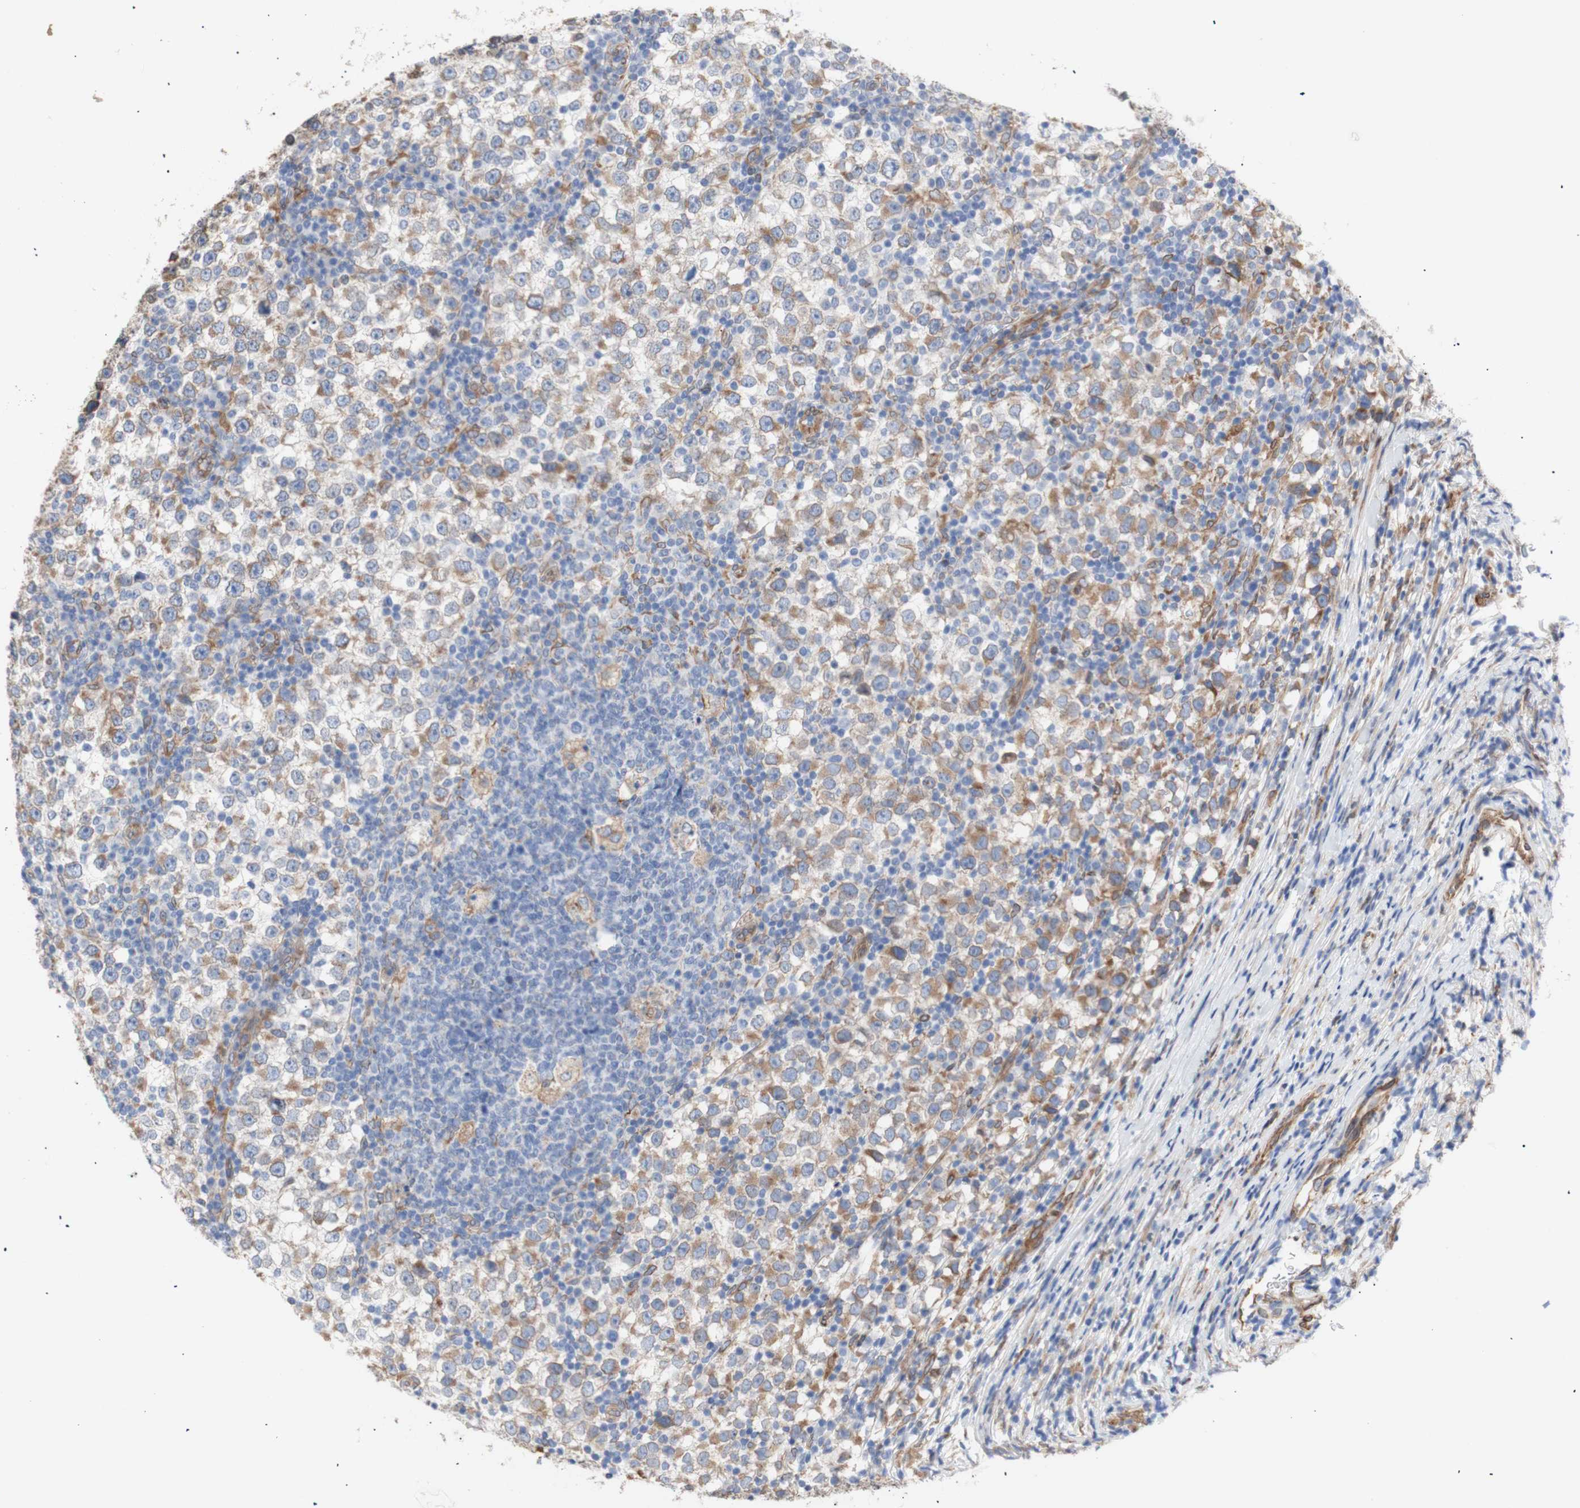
{"staining": {"intensity": "moderate", "quantity": "25%-75%", "location": "cytoplasmic/membranous"}, "tissue": "testis cancer", "cell_type": "Tumor cells", "image_type": "cancer", "snomed": [{"axis": "morphology", "description": "Seminoma, NOS"}, {"axis": "topography", "description": "Testis"}], "caption": "Approximately 25%-75% of tumor cells in human testis cancer display moderate cytoplasmic/membranous protein positivity as visualized by brown immunohistochemical staining.", "gene": "ERLIN1", "patient": {"sex": "male", "age": 65}}